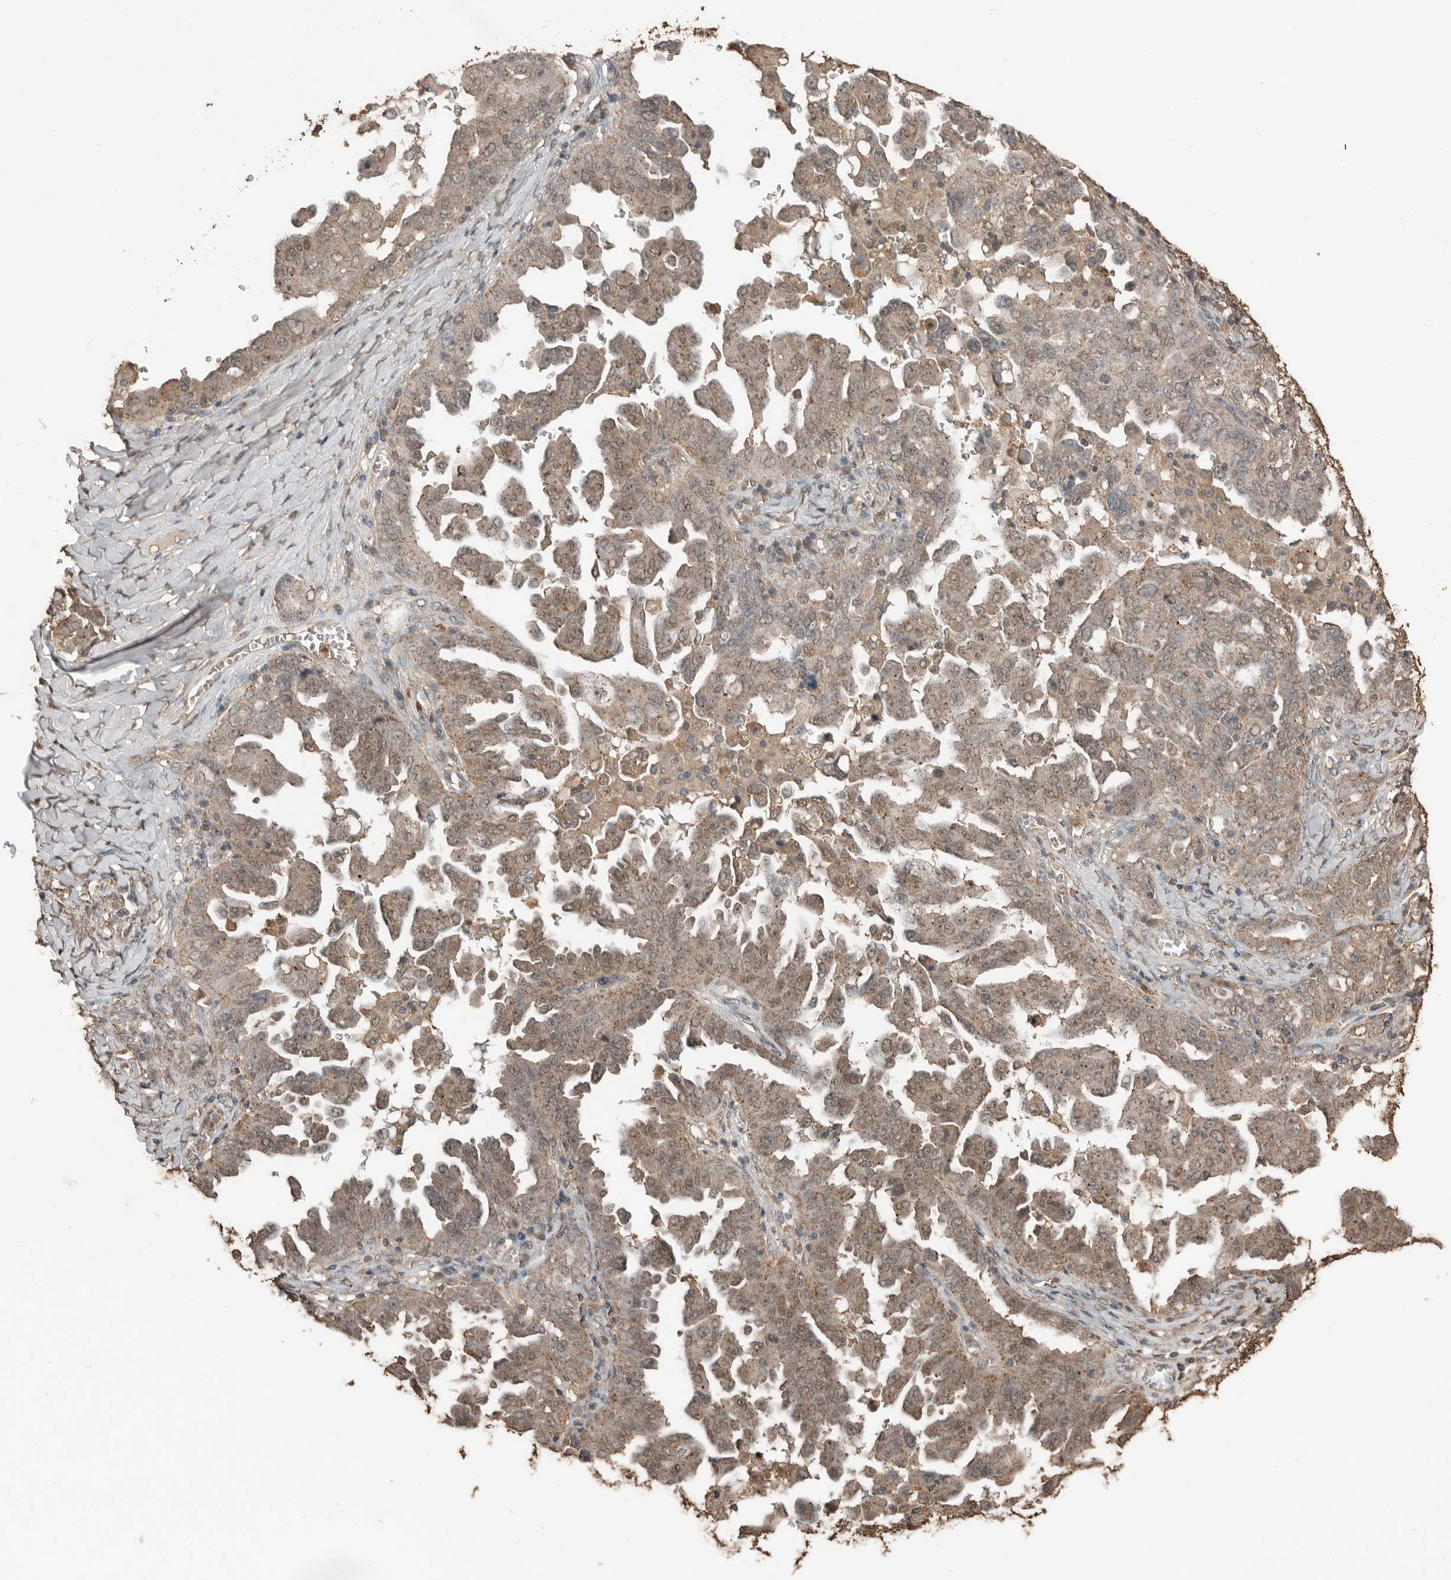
{"staining": {"intensity": "moderate", "quantity": ">75%", "location": "cytoplasmic/membranous,nuclear"}, "tissue": "ovarian cancer", "cell_type": "Tumor cells", "image_type": "cancer", "snomed": [{"axis": "morphology", "description": "Carcinoma, endometroid"}, {"axis": "topography", "description": "Ovary"}], "caption": "High-magnification brightfield microscopy of ovarian endometroid carcinoma stained with DAB (brown) and counterstained with hematoxylin (blue). tumor cells exhibit moderate cytoplasmic/membranous and nuclear positivity is present in approximately>75% of cells.", "gene": "BLZF1", "patient": {"sex": "female", "age": 62}}